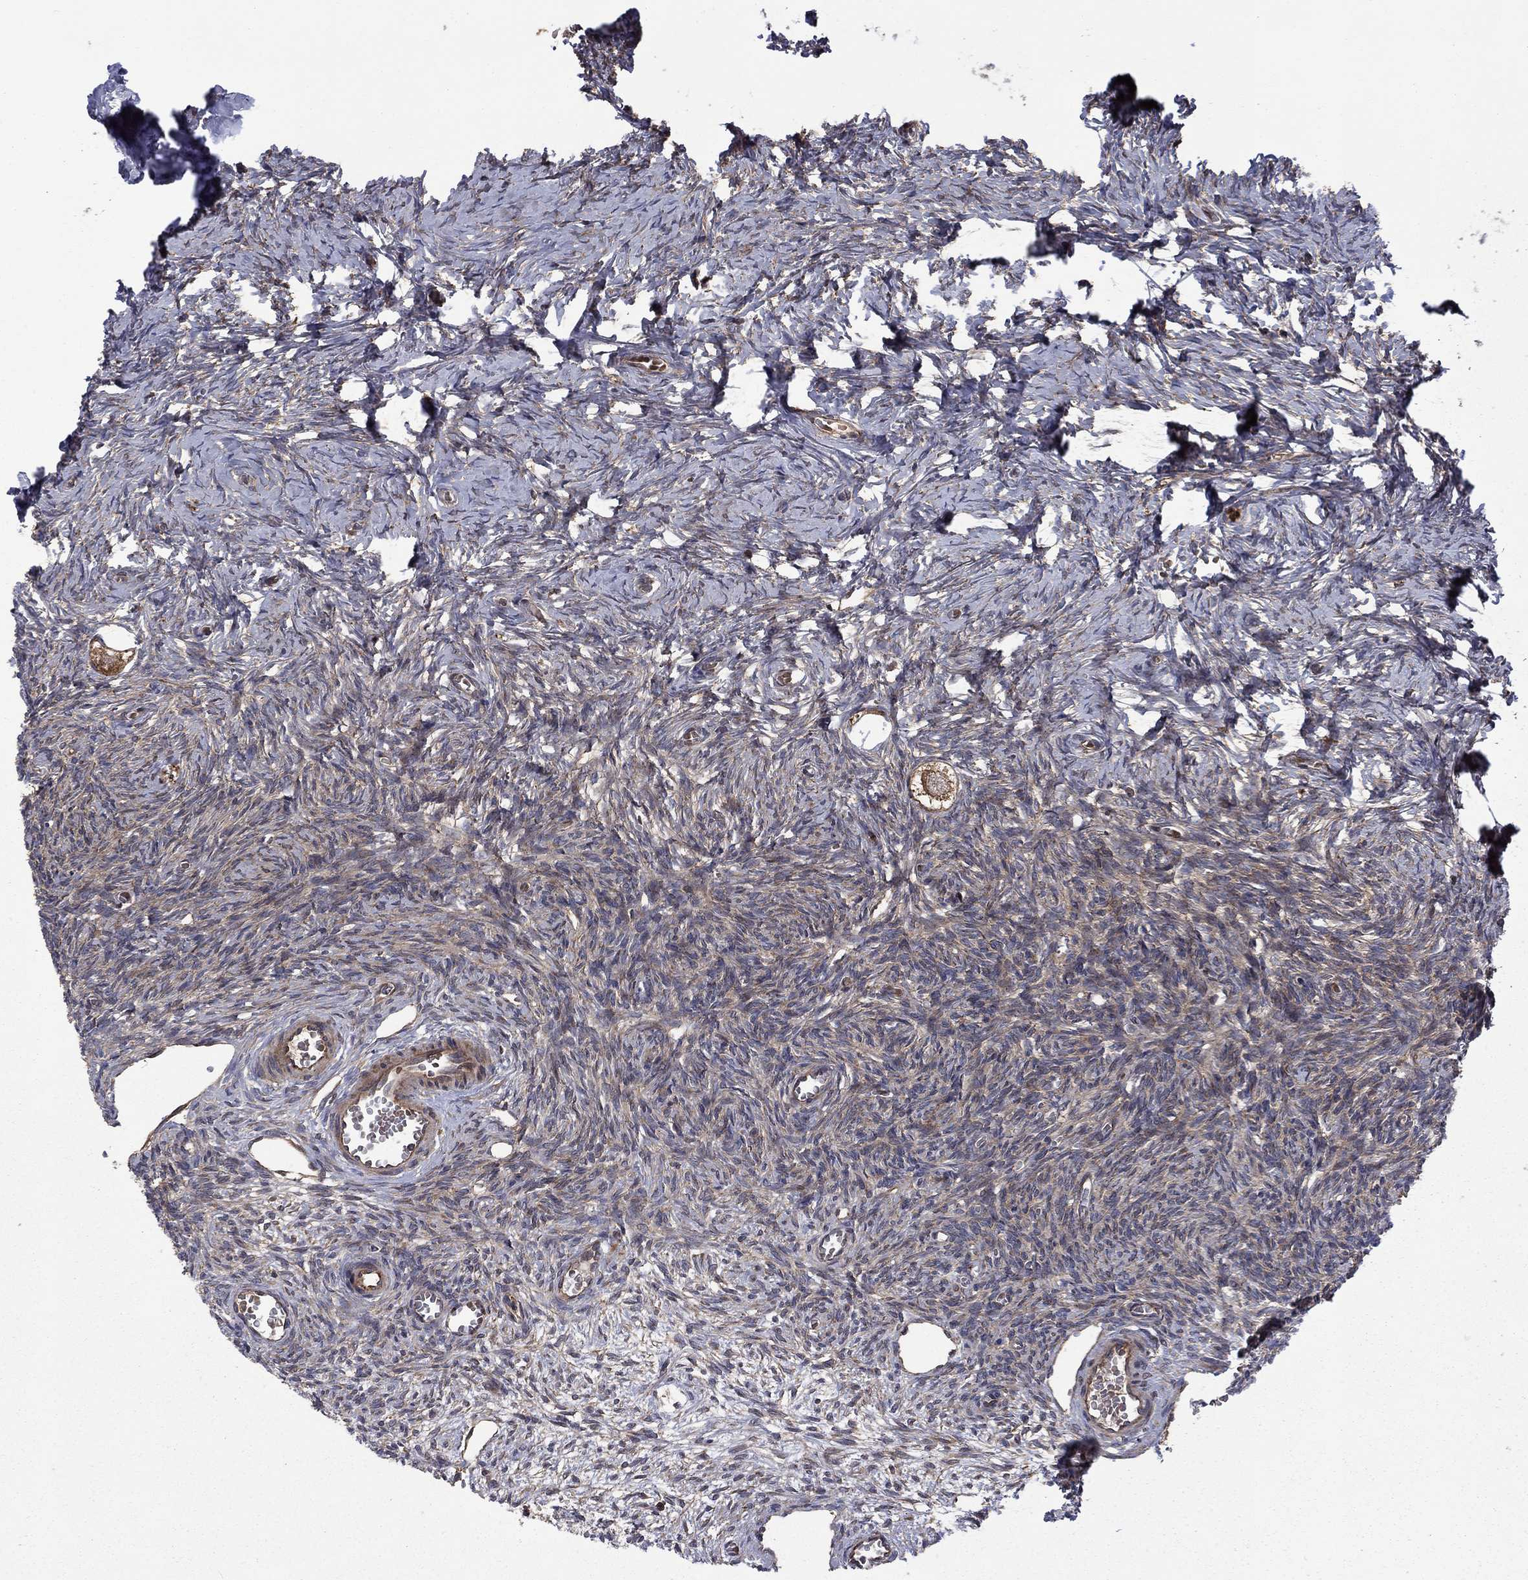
{"staining": {"intensity": "moderate", "quantity": ">75%", "location": "cytoplasmic/membranous"}, "tissue": "ovary", "cell_type": "Follicle cells", "image_type": "normal", "snomed": [{"axis": "morphology", "description": "Normal tissue, NOS"}, {"axis": "topography", "description": "Ovary"}], "caption": "IHC histopathology image of benign ovary: ovary stained using immunohistochemistry reveals medium levels of moderate protein expression localized specifically in the cytoplasmic/membranous of follicle cells, appearing as a cytoplasmic/membranous brown color.", "gene": "HDAC4", "patient": {"sex": "female", "age": 27}}